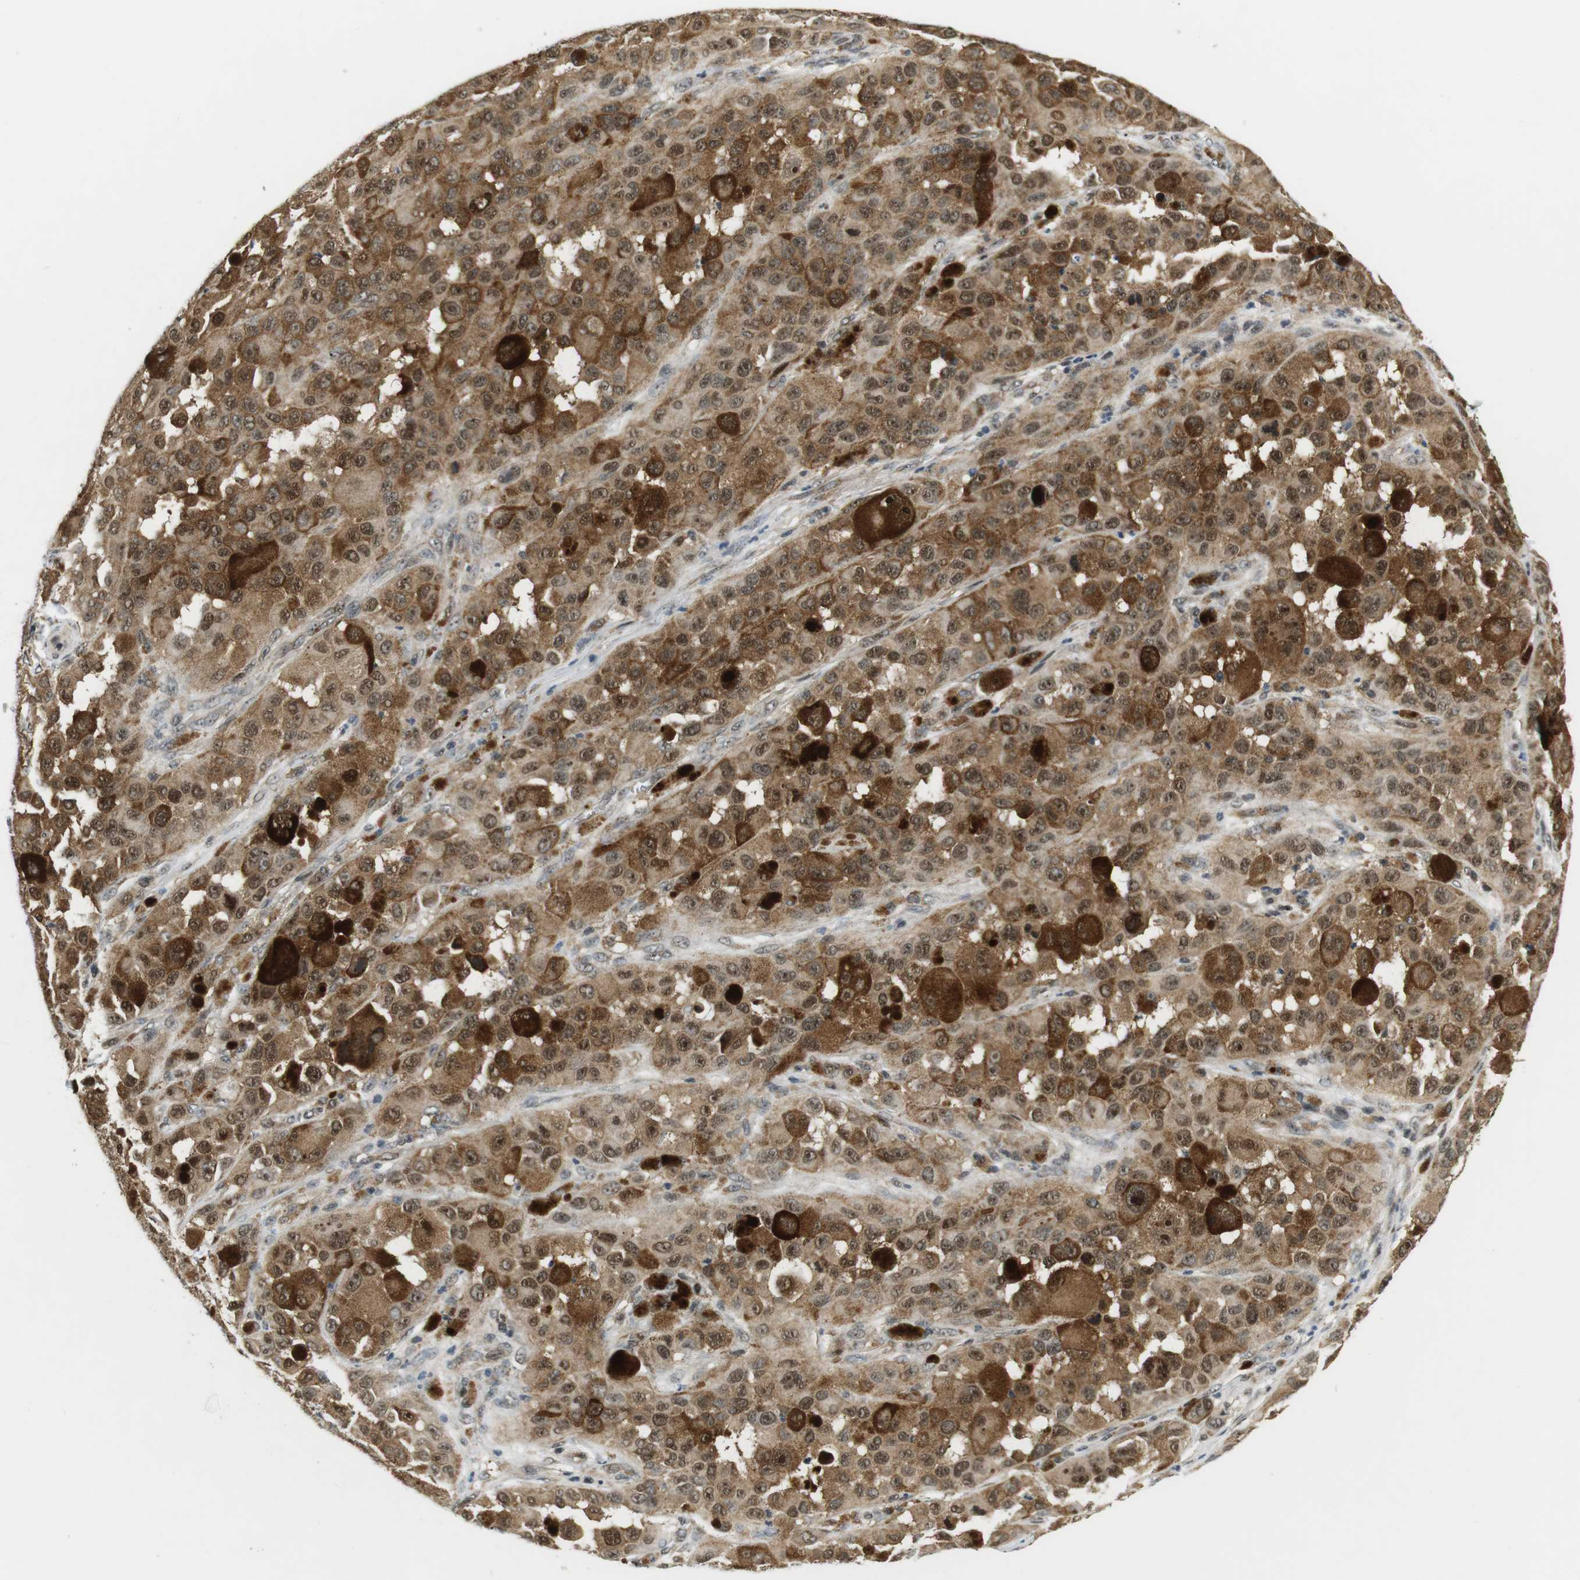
{"staining": {"intensity": "moderate", "quantity": ">75%", "location": "cytoplasmic/membranous,nuclear"}, "tissue": "melanoma", "cell_type": "Tumor cells", "image_type": "cancer", "snomed": [{"axis": "morphology", "description": "Malignant melanoma, NOS"}, {"axis": "topography", "description": "Skin"}], "caption": "Immunohistochemical staining of melanoma shows medium levels of moderate cytoplasmic/membranous and nuclear protein expression in about >75% of tumor cells.", "gene": "CSNK2B", "patient": {"sex": "male", "age": 96}}